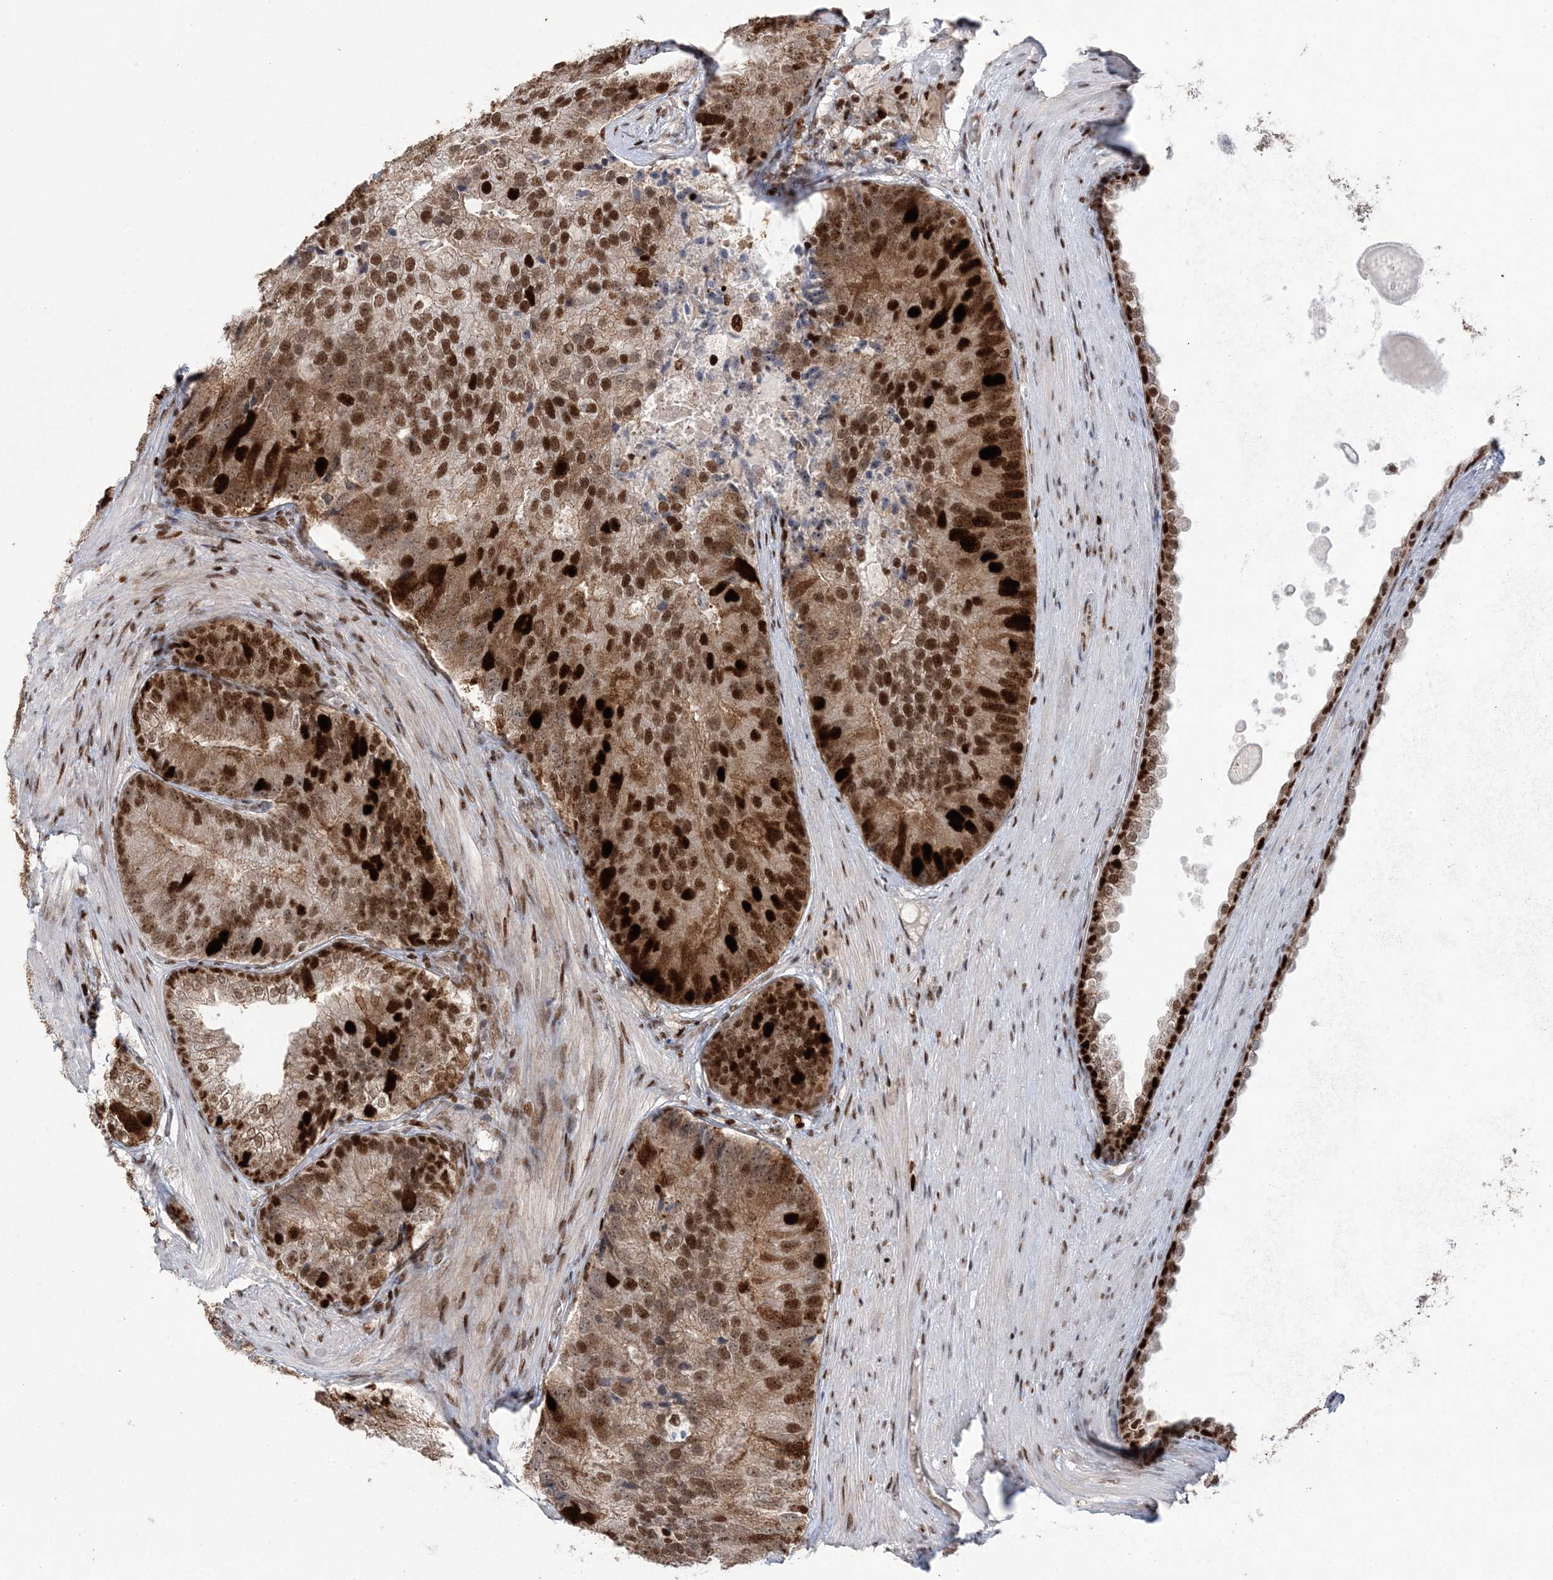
{"staining": {"intensity": "strong", "quantity": ">75%", "location": "nuclear"}, "tissue": "prostate cancer", "cell_type": "Tumor cells", "image_type": "cancer", "snomed": [{"axis": "morphology", "description": "Adenocarcinoma, High grade"}, {"axis": "topography", "description": "Prostate"}], "caption": "The immunohistochemical stain highlights strong nuclear expression in tumor cells of prostate high-grade adenocarcinoma tissue.", "gene": "LIG1", "patient": {"sex": "male", "age": 70}}